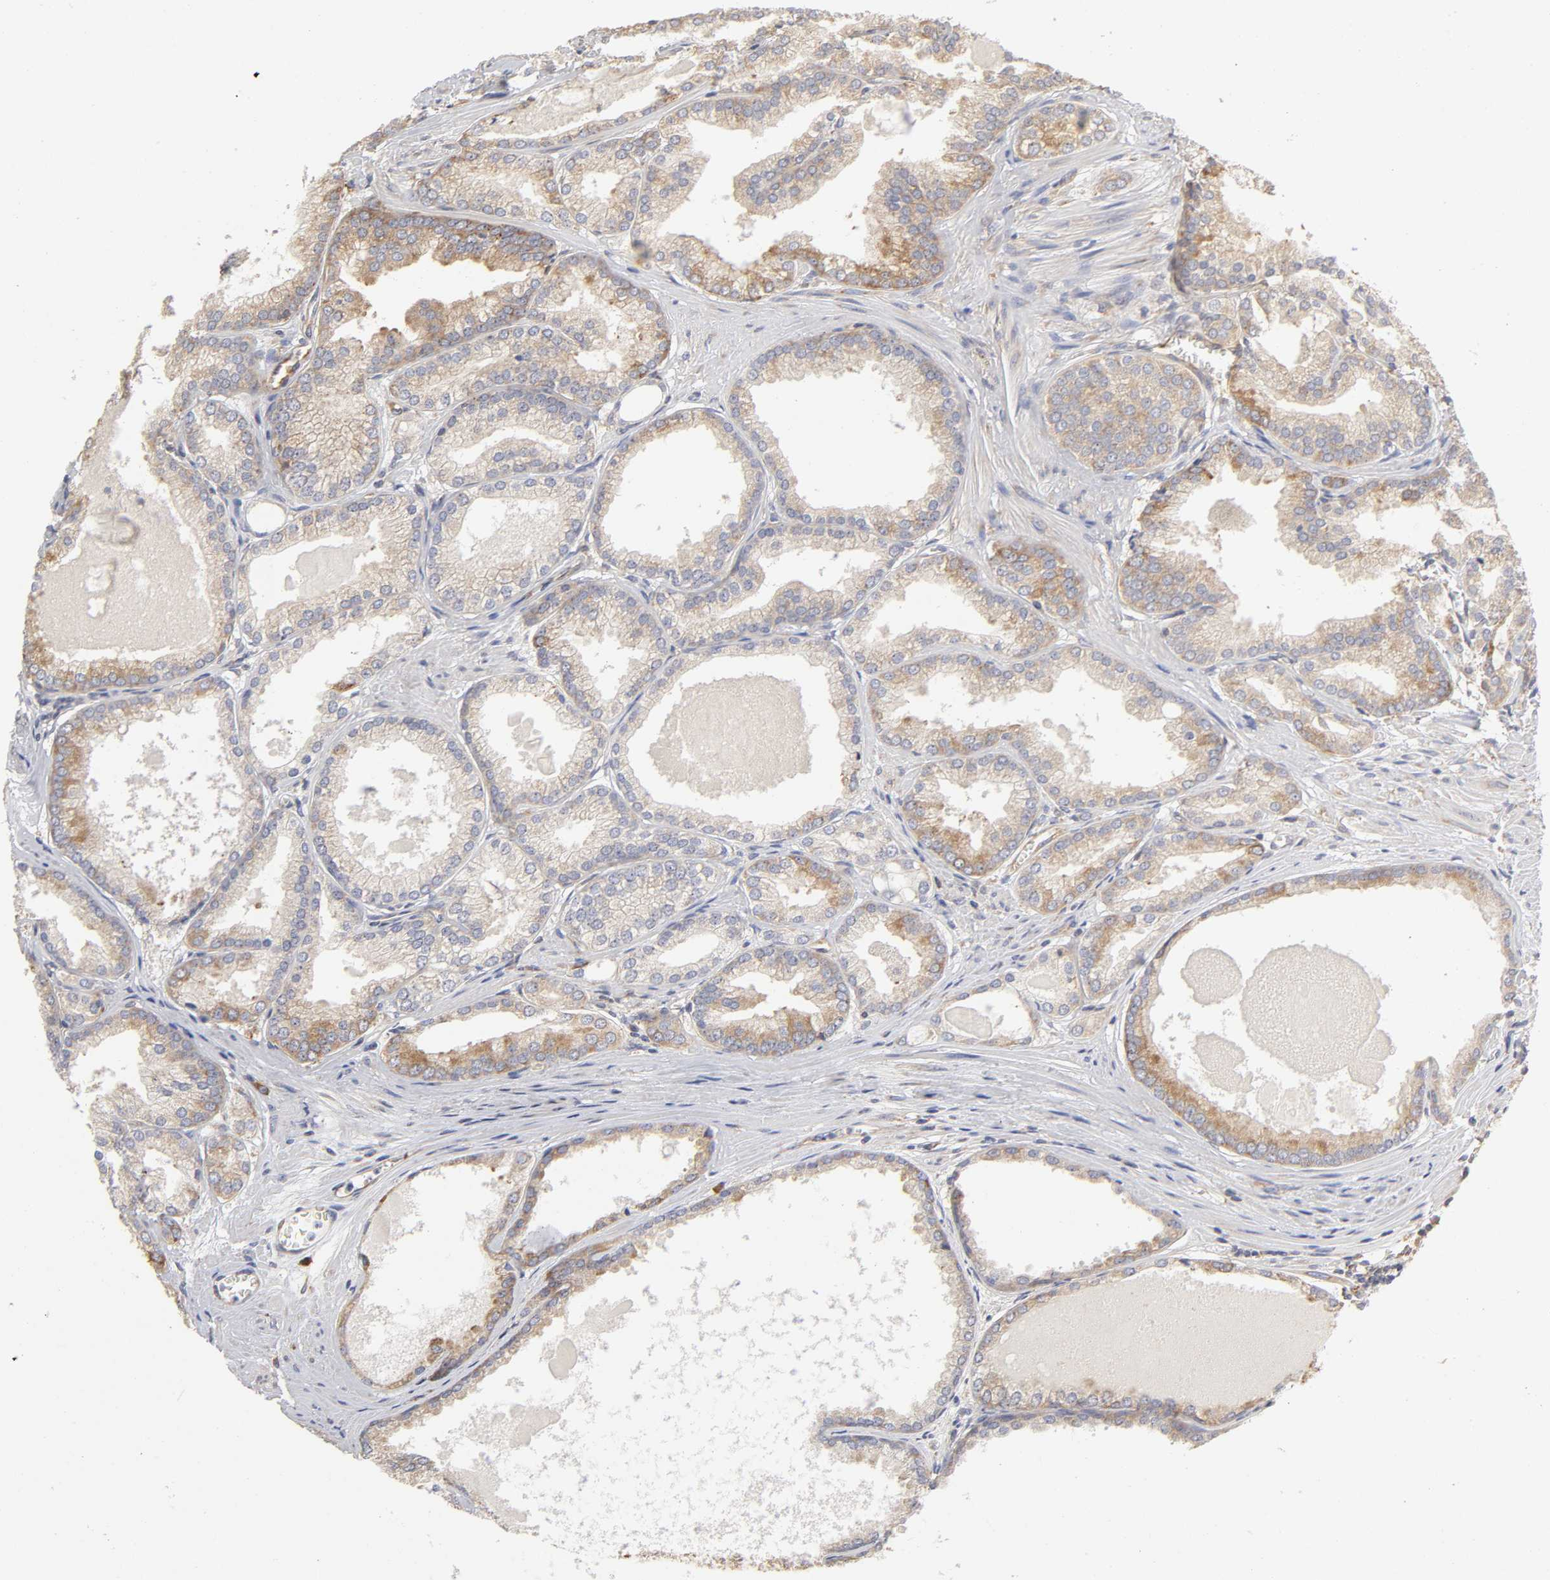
{"staining": {"intensity": "moderate", "quantity": "25%-75%", "location": "cytoplasmic/membranous"}, "tissue": "prostate cancer", "cell_type": "Tumor cells", "image_type": "cancer", "snomed": [{"axis": "morphology", "description": "Adenocarcinoma, High grade"}, {"axis": "topography", "description": "Prostate"}], "caption": "Protein analysis of high-grade adenocarcinoma (prostate) tissue exhibits moderate cytoplasmic/membranous positivity in about 25%-75% of tumor cells. Ihc stains the protein in brown and the nuclei are stained blue.", "gene": "RPL14", "patient": {"sex": "male", "age": 61}}